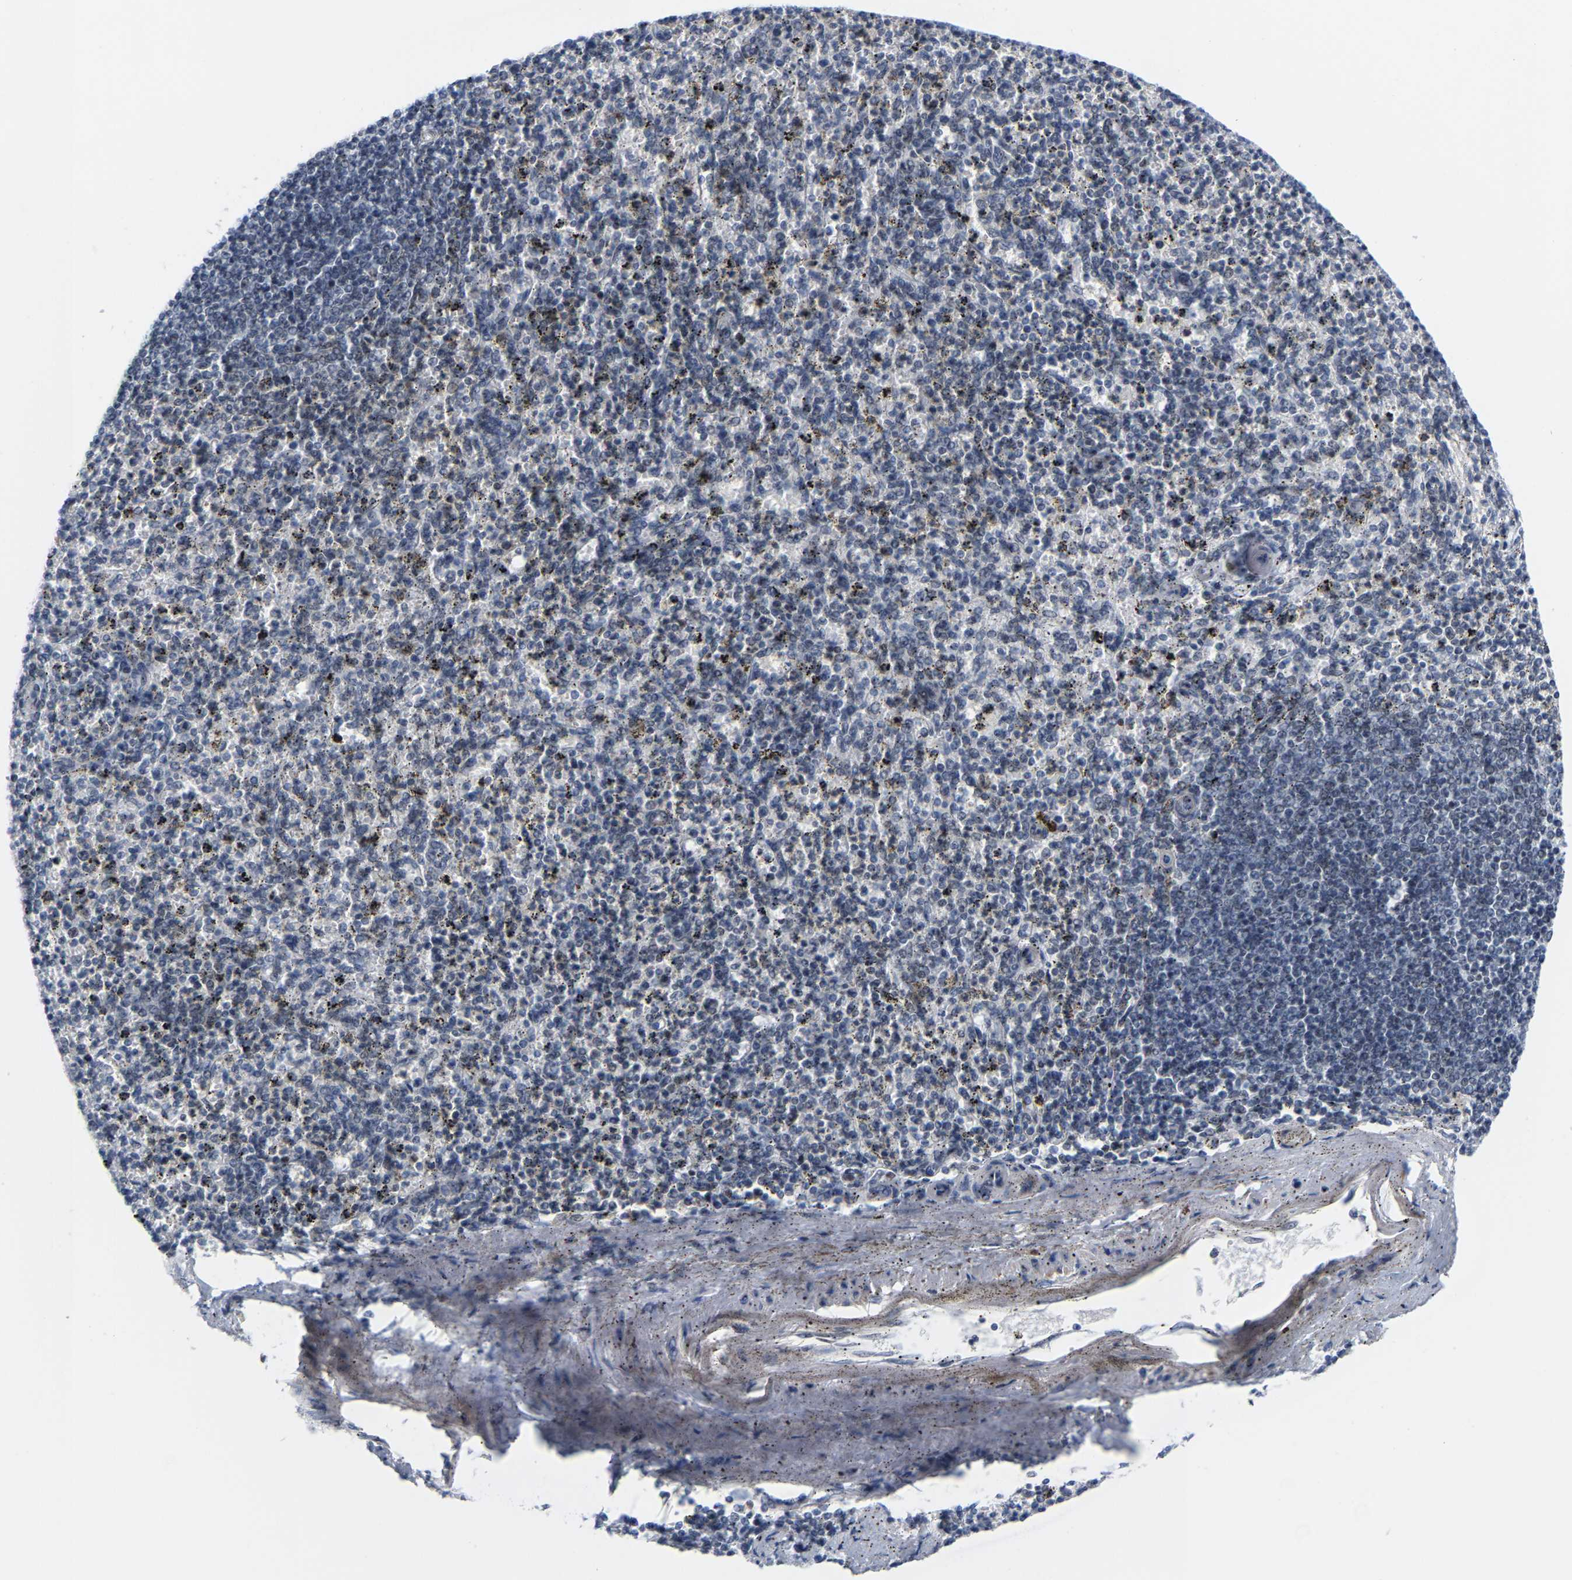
{"staining": {"intensity": "negative", "quantity": "none", "location": "none"}, "tissue": "spleen", "cell_type": "Cells in red pulp", "image_type": "normal", "snomed": [{"axis": "morphology", "description": "Normal tissue, NOS"}, {"axis": "topography", "description": "Spleen"}], "caption": "Histopathology image shows no significant protein positivity in cells in red pulp of normal spleen. (IHC, brightfield microscopy, high magnification).", "gene": "FAM180A", "patient": {"sex": "male", "age": 72}}